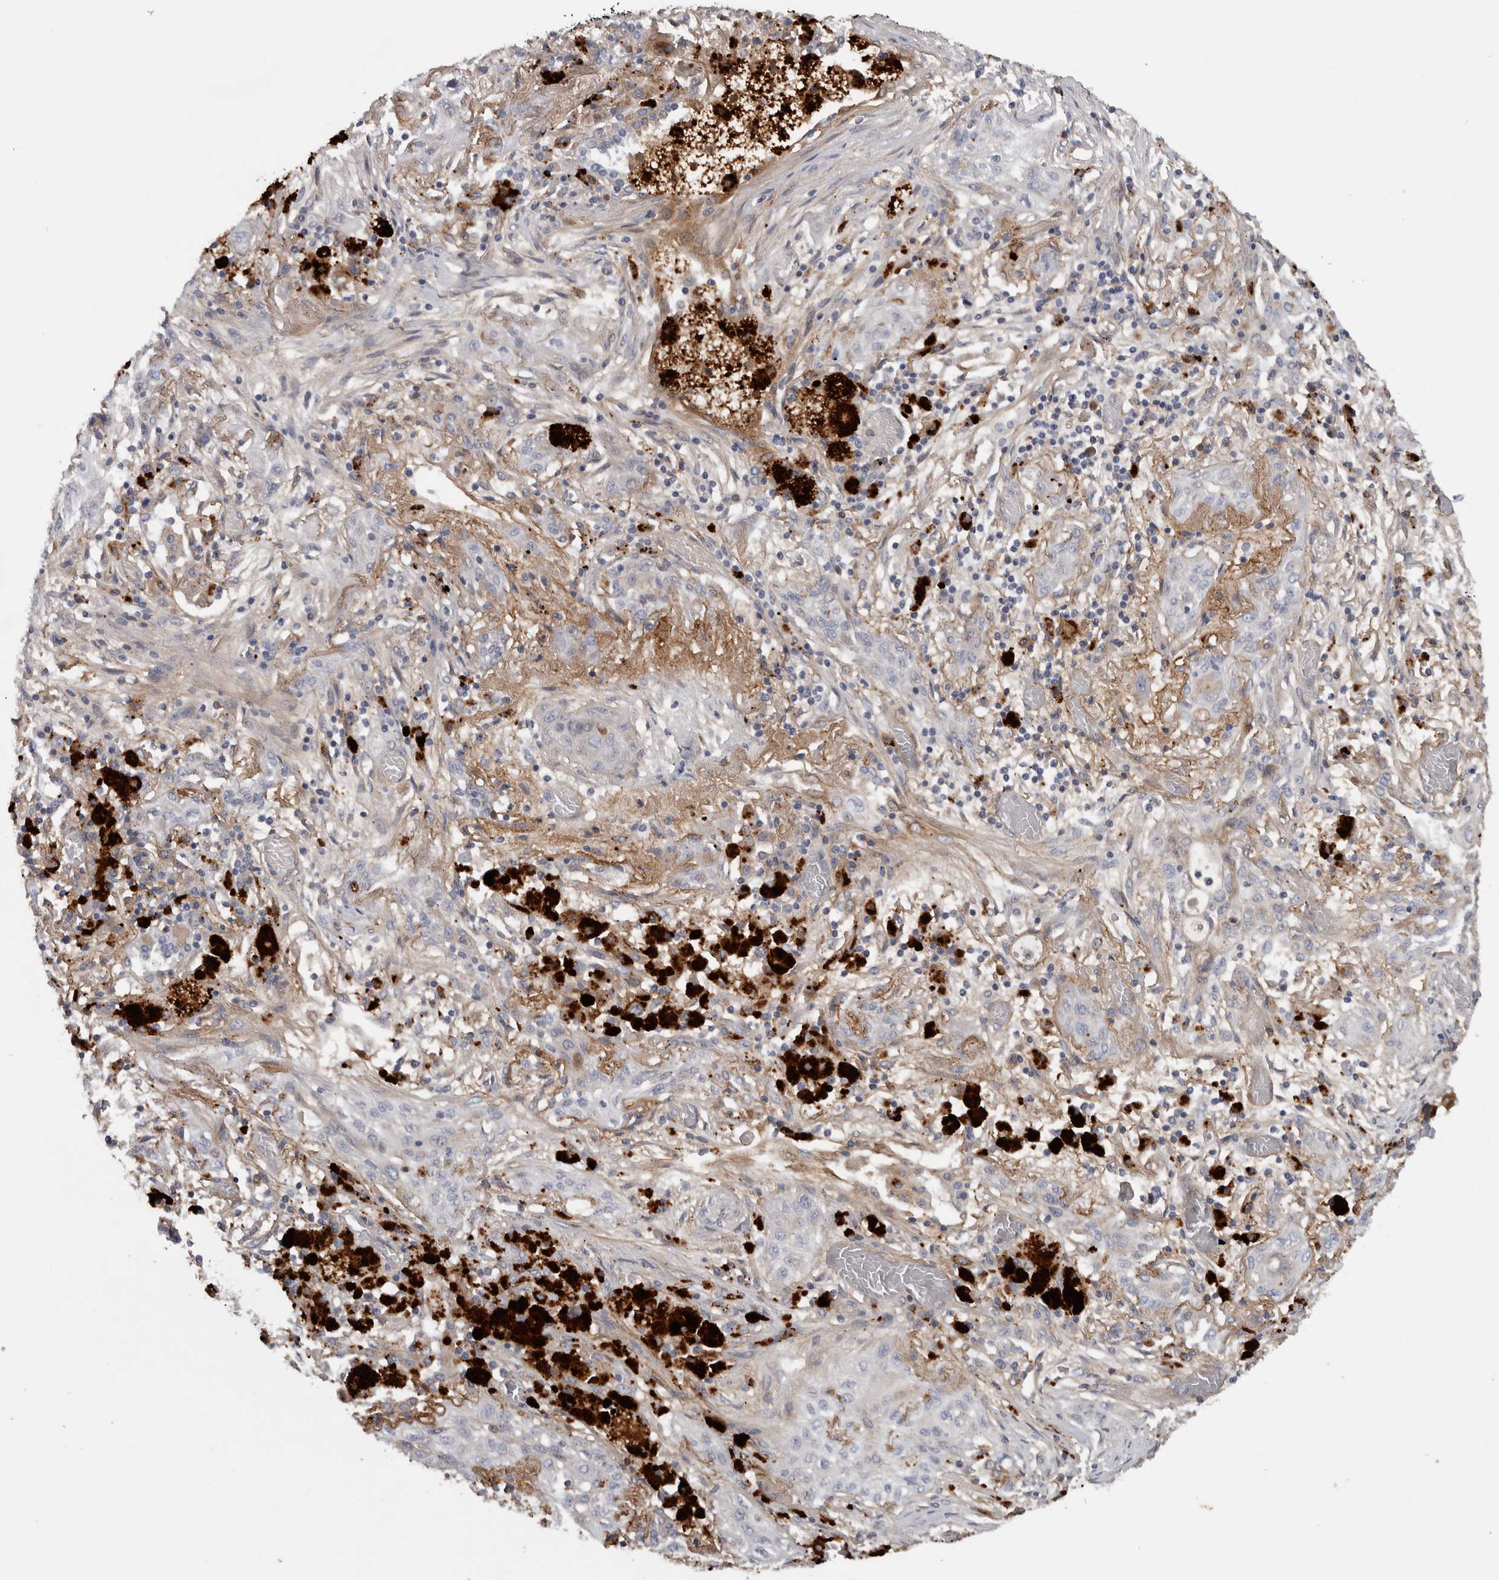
{"staining": {"intensity": "negative", "quantity": "none", "location": "none"}, "tissue": "lung cancer", "cell_type": "Tumor cells", "image_type": "cancer", "snomed": [{"axis": "morphology", "description": "Squamous cell carcinoma, NOS"}, {"axis": "topography", "description": "Lung"}], "caption": "There is no significant staining in tumor cells of lung cancer (squamous cell carcinoma).", "gene": "ATXN2", "patient": {"sex": "female", "age": 47}}